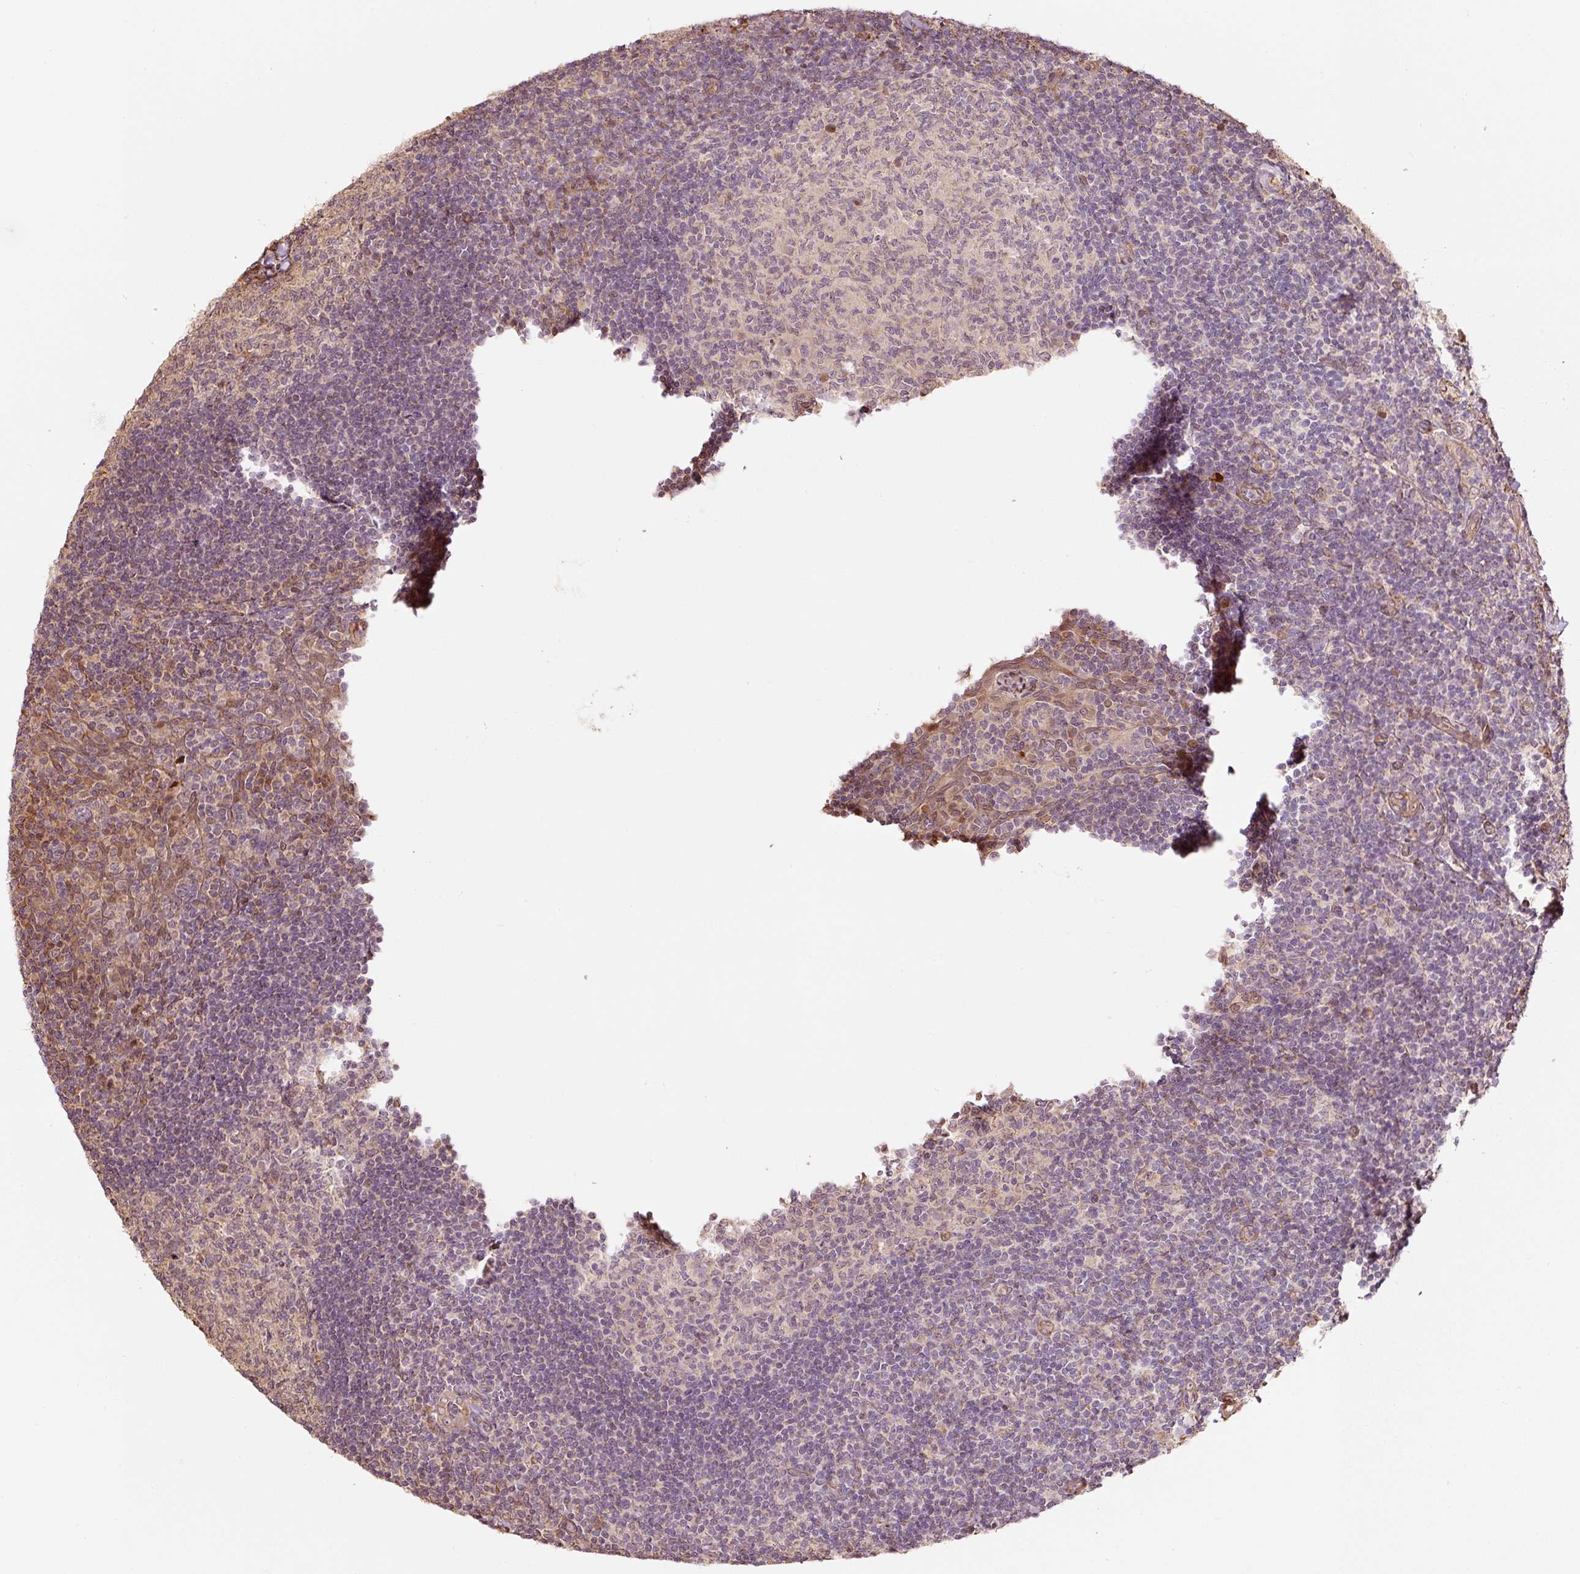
{"staining": {"intensity": "negative", "quantity": "none", "location": "none"}, "tissue": "tonsil", "cell_type": "Germinal center cells", "image_type": "normal", "snomed": [{"axis": "morphology", "description": "Normal tissue, NOS"}, {"axis": "topography", "description": "Tonsil"}], "caption": "This histopathology image is of unremarkable tonsil stained with immunohistochemistry (IHC) to label a protein in brown with the nuclei are counter-stained blue. There is no expression in germinal center cells.", "gene": "ETF1", "patient": {"sex": "male", "age": 17}}